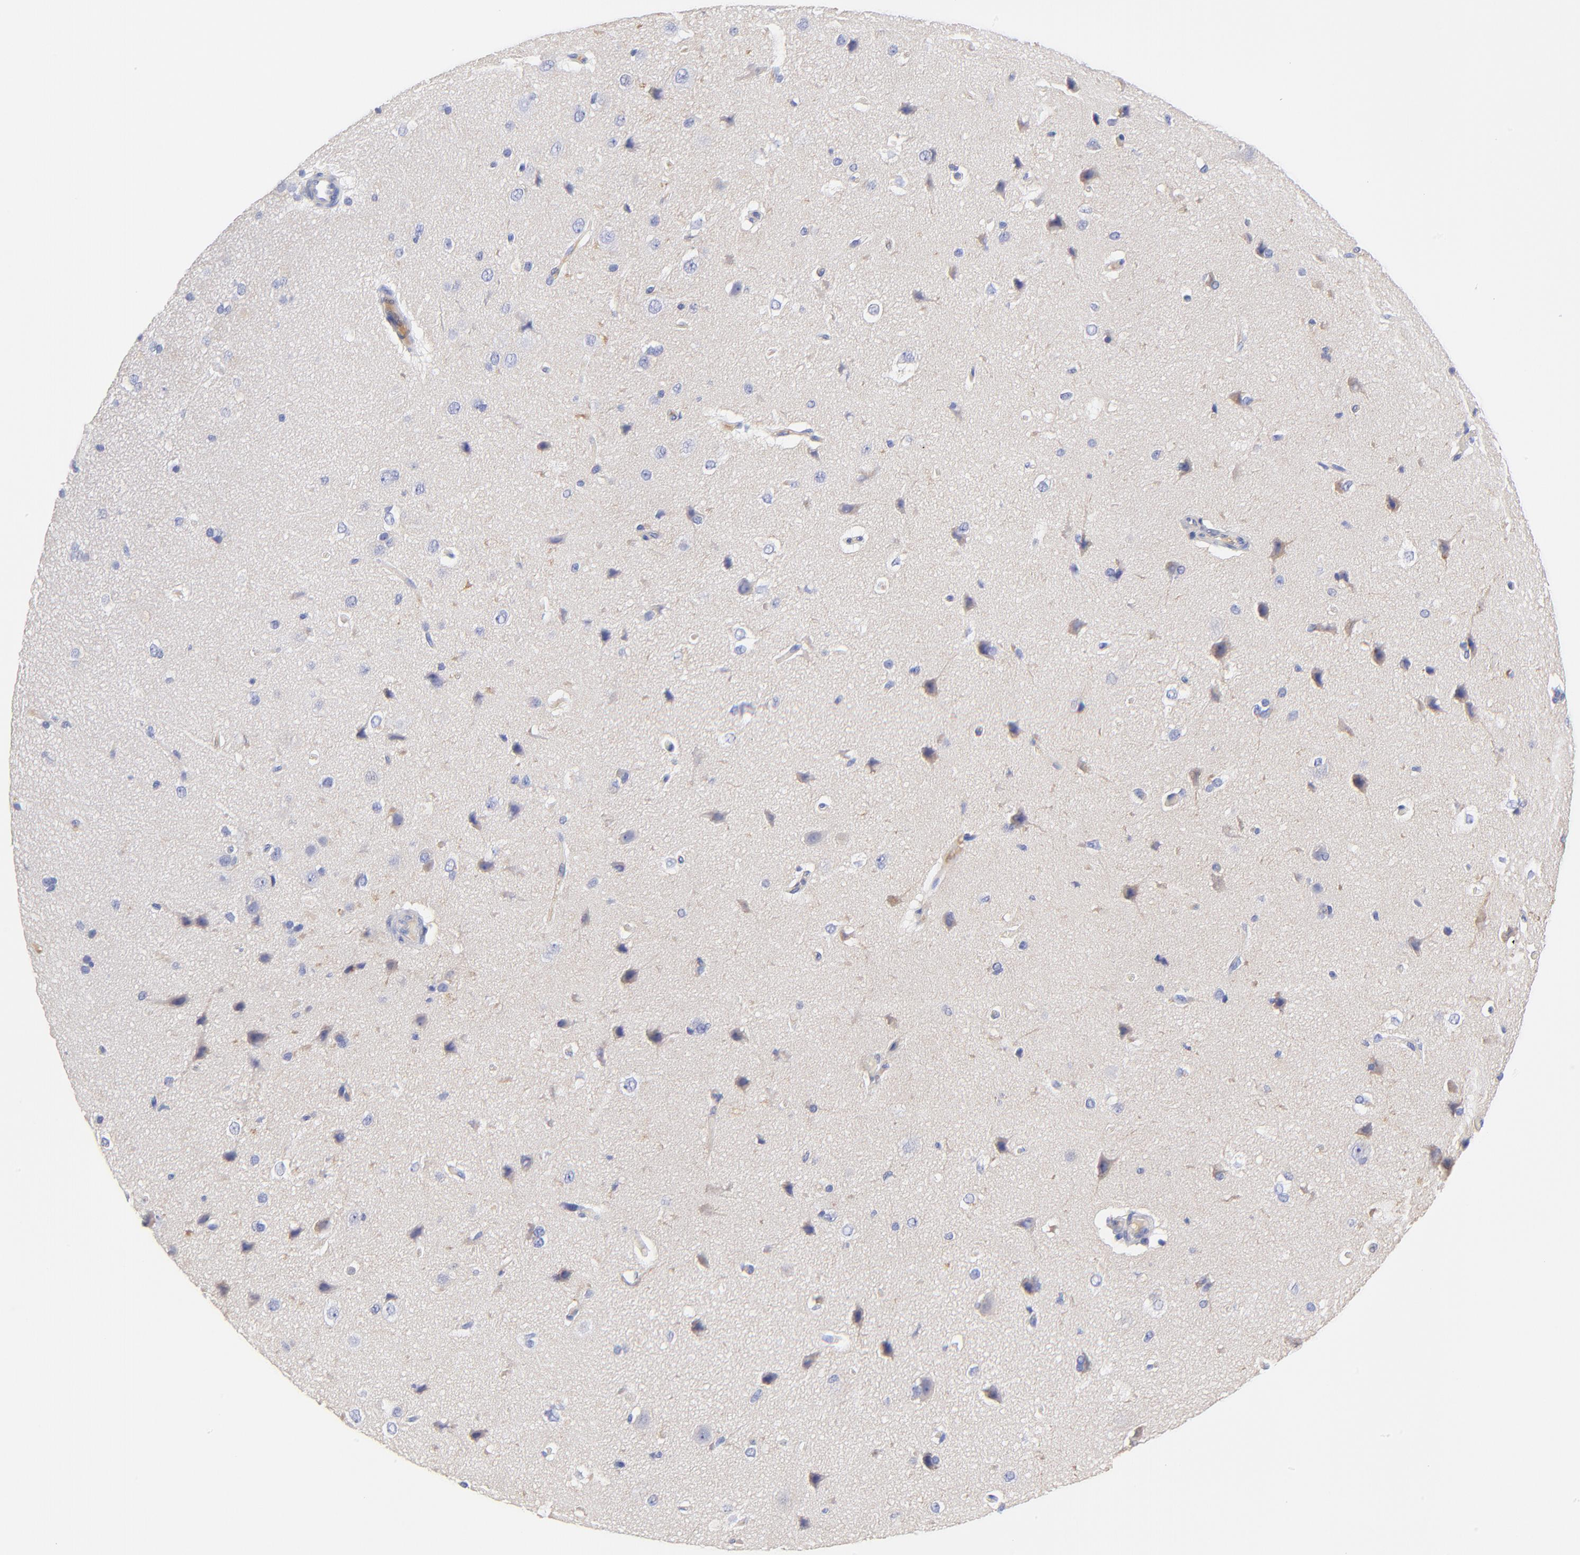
{"staining": {"intensity": "negative", "quantity": "none", "location": "none"}, "tissue": "cerebral cortex", "cell_type": "Endothelial cells", "image_type": "normal", "snomed": [{"axis": "morphology", "description": "Normal tissue, NOS"}, {"axis": "topography", "description": "Cerebral cortex"}], "caption": "An immunohistochemistry photomicrograph of normal cerebral cortex is shown. There is no staining in endothelial cells of cerebral cortex. (DAB immunohistochemistry (IHC), high magnification).", "gene": "MDGA2", "patient": {"sex": "female", "age": 45}}